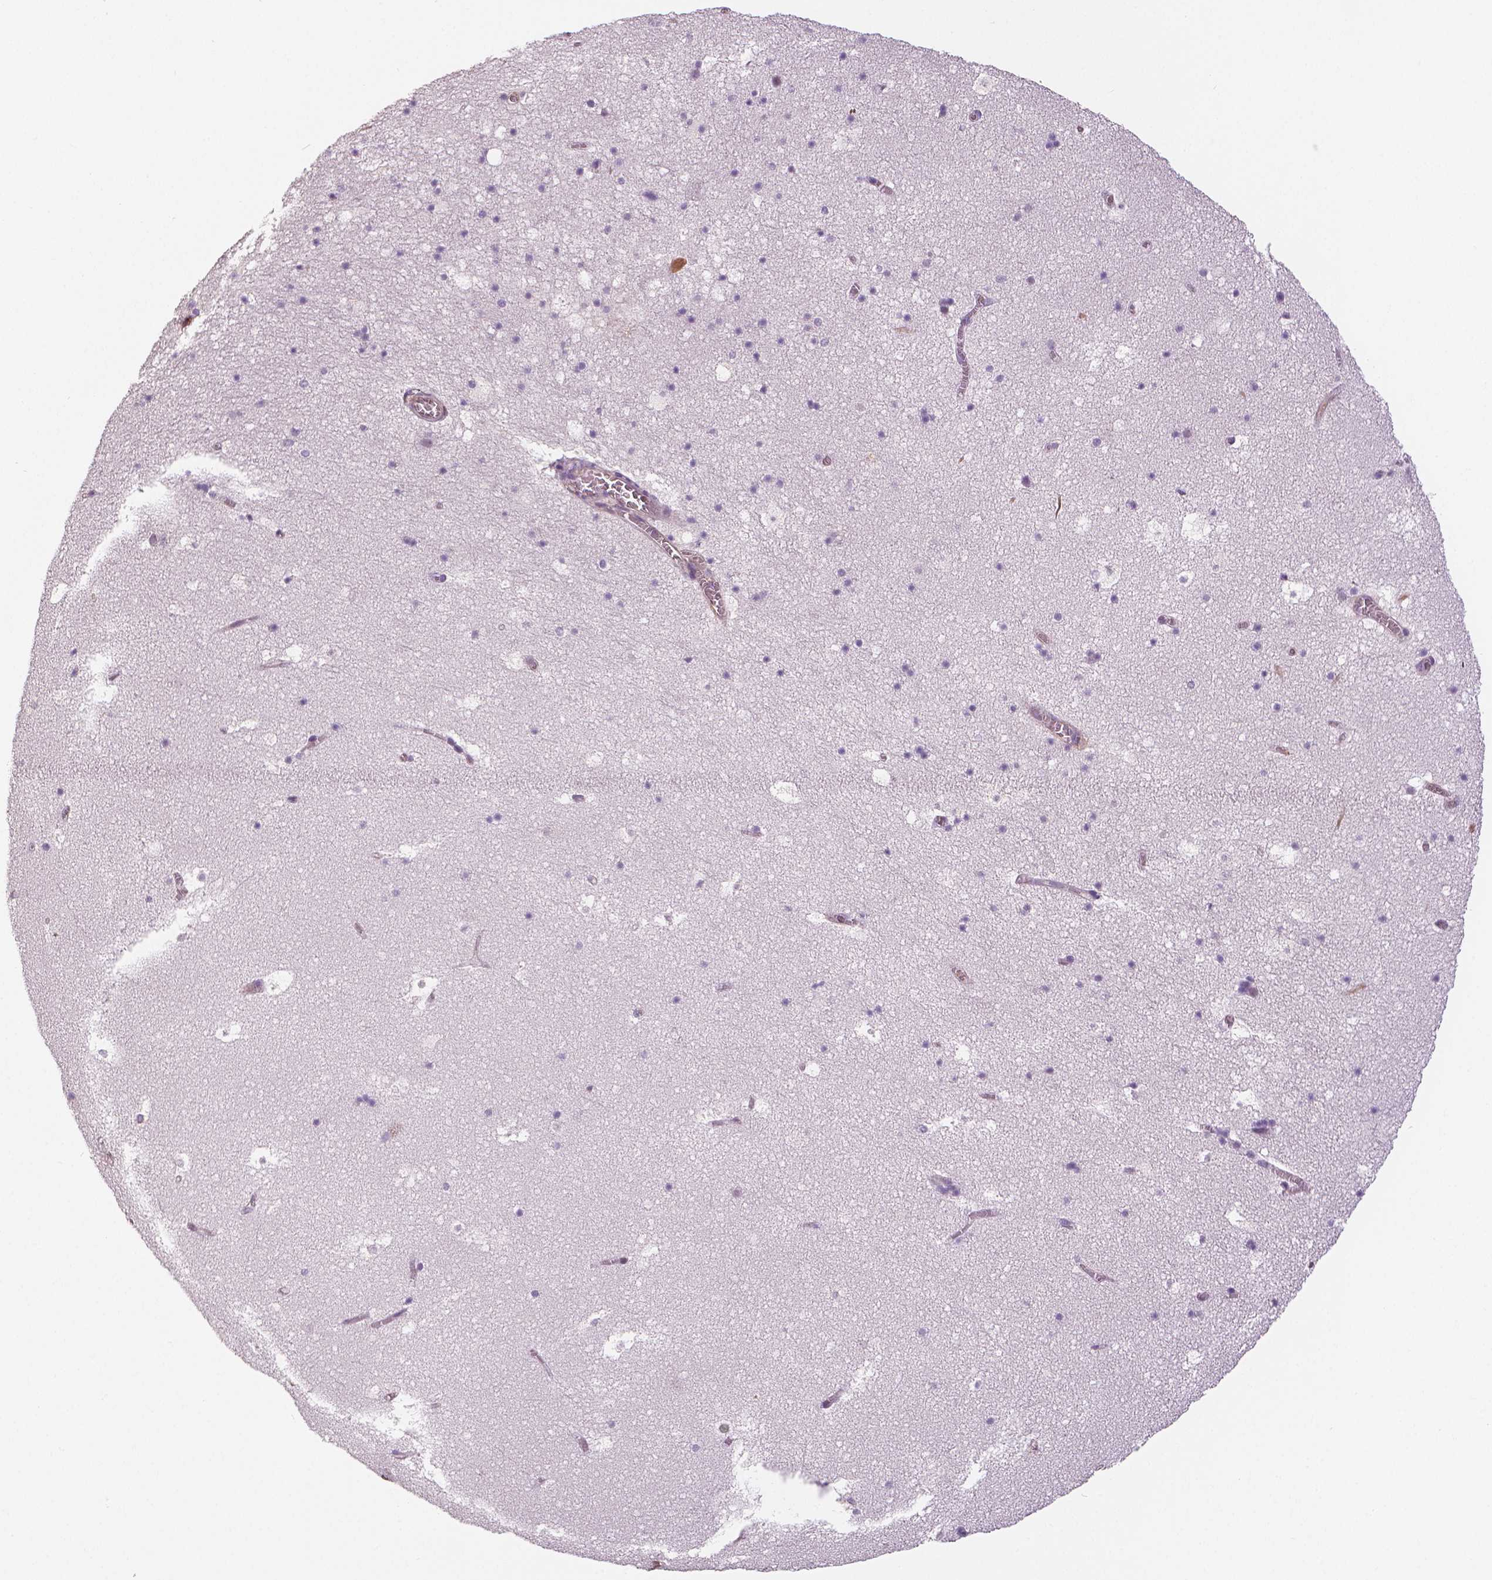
{"staining": {"intensity": "negative", "quantity": "none", "location": "none"}, "tissue": "hippocampus", "cell_type": "Glial cells", "image_type": "normal", "snomed": [{"axis": "morphology", "description": "Normal tissue, NOS"}, {"axis": "topography", "description": "Hippocampus"}], "caption": "DAB (3,3'-diaminobenzidine) immunohistochemical staining of unremarkable hippocampus reveals no significant positivity in glial cells. Nuclei are stained in blue.", "gene": "MKI67", "patient": {"sex": "female", "age": 42}}